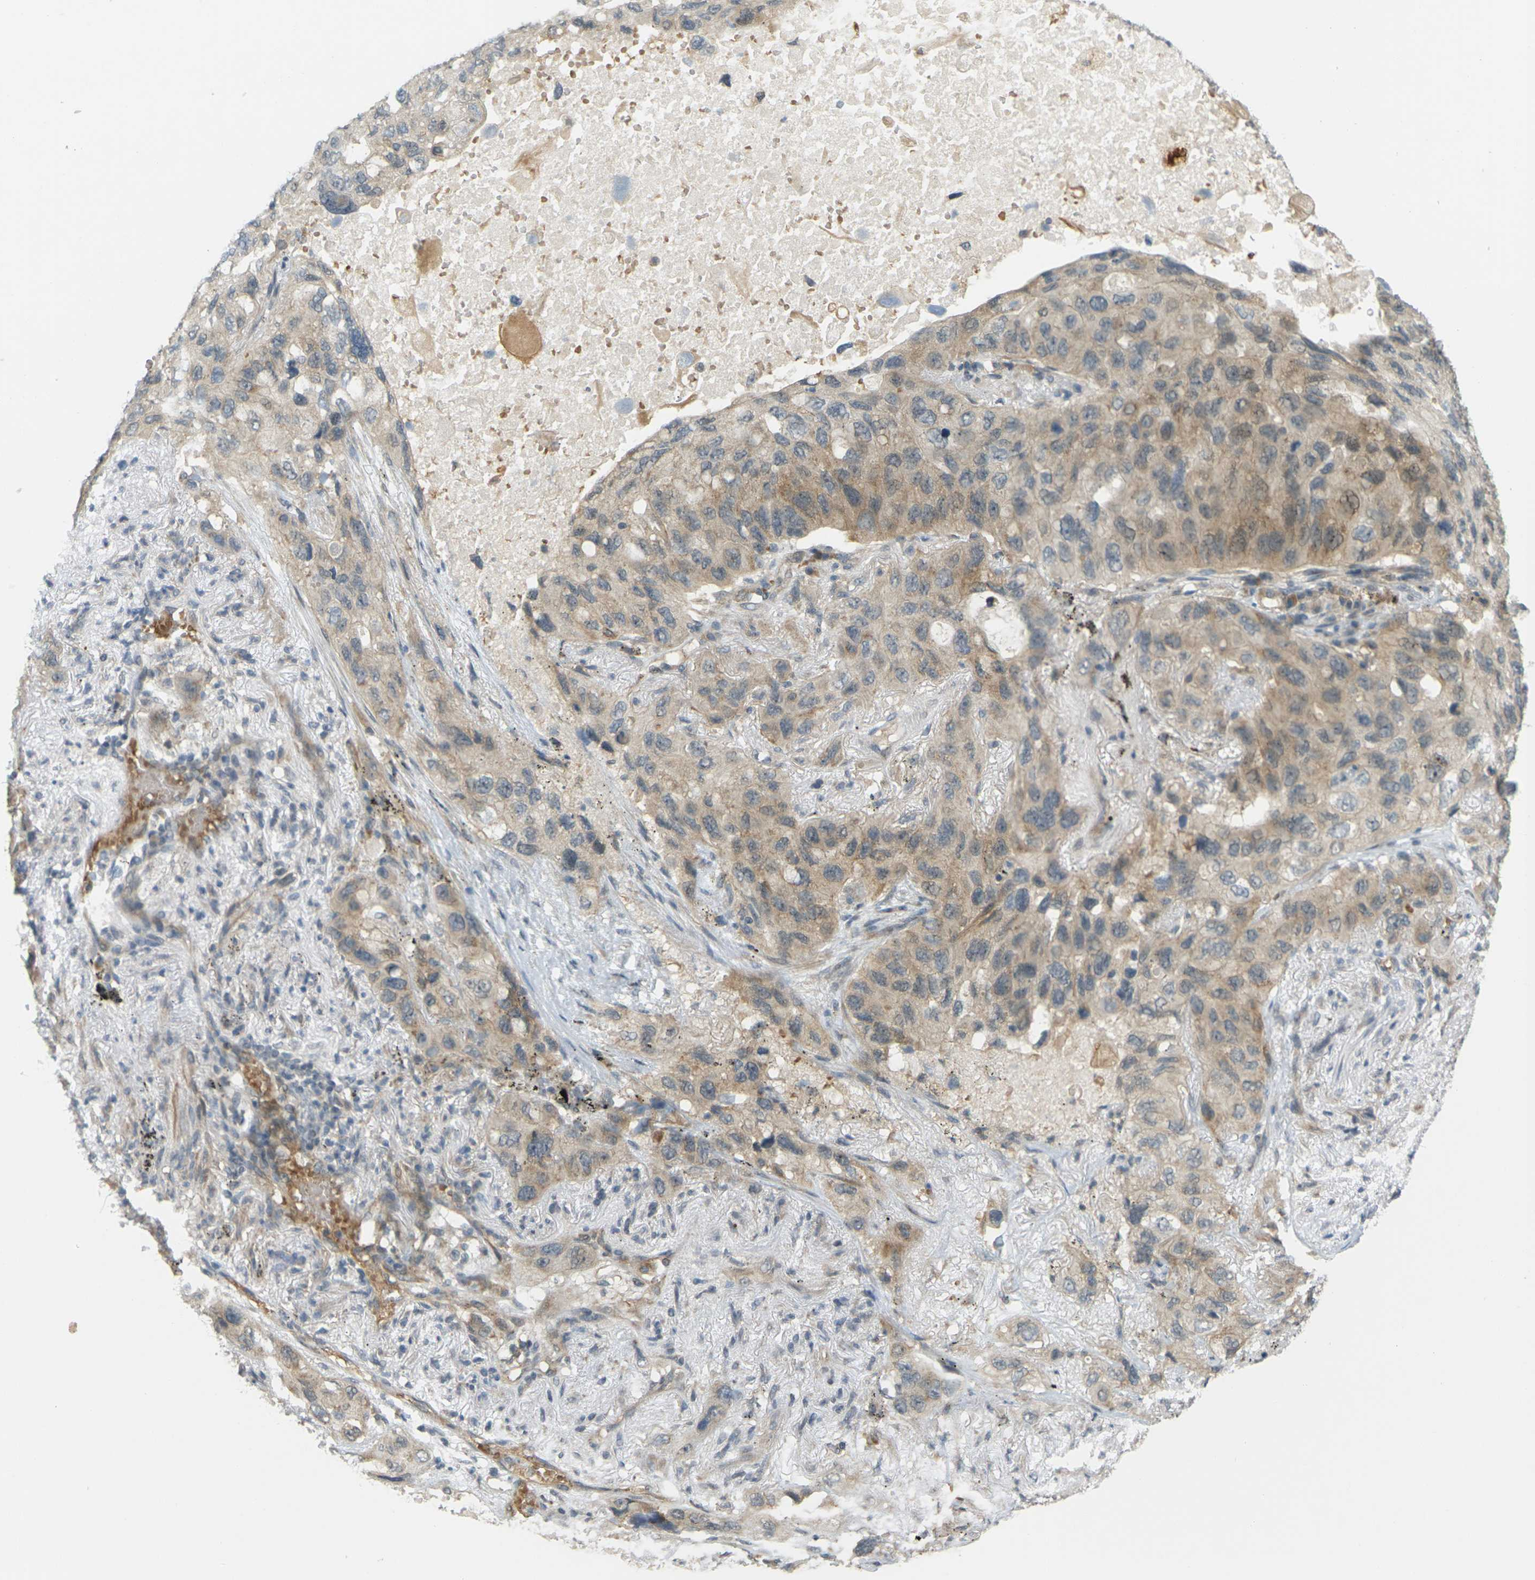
{"staining": {"intensity": "moderate", "quantity": ">75%", "location": "cytoplasmic/membranous"}, "tissue": "lung cancer", "cell_type": "Tumor cells", "image_type": "cancer", "snomed": [{"axis": "morphology", "description": "Squamous cell carcinoma, NOS"}, {"axis": "topography", "description": "Lung"}], "caption": "A histopathology image of human lung cancer stained for a protein displays moderate cytoplasmic/membranous brown staining in tumor cells. The staining was performed using DAB, with brown indicating positive protein expression. Nuclei are stained blue with hematoxylin.", "gene": "SOCS6", "patient": {"sex": "female", "age": 73}}